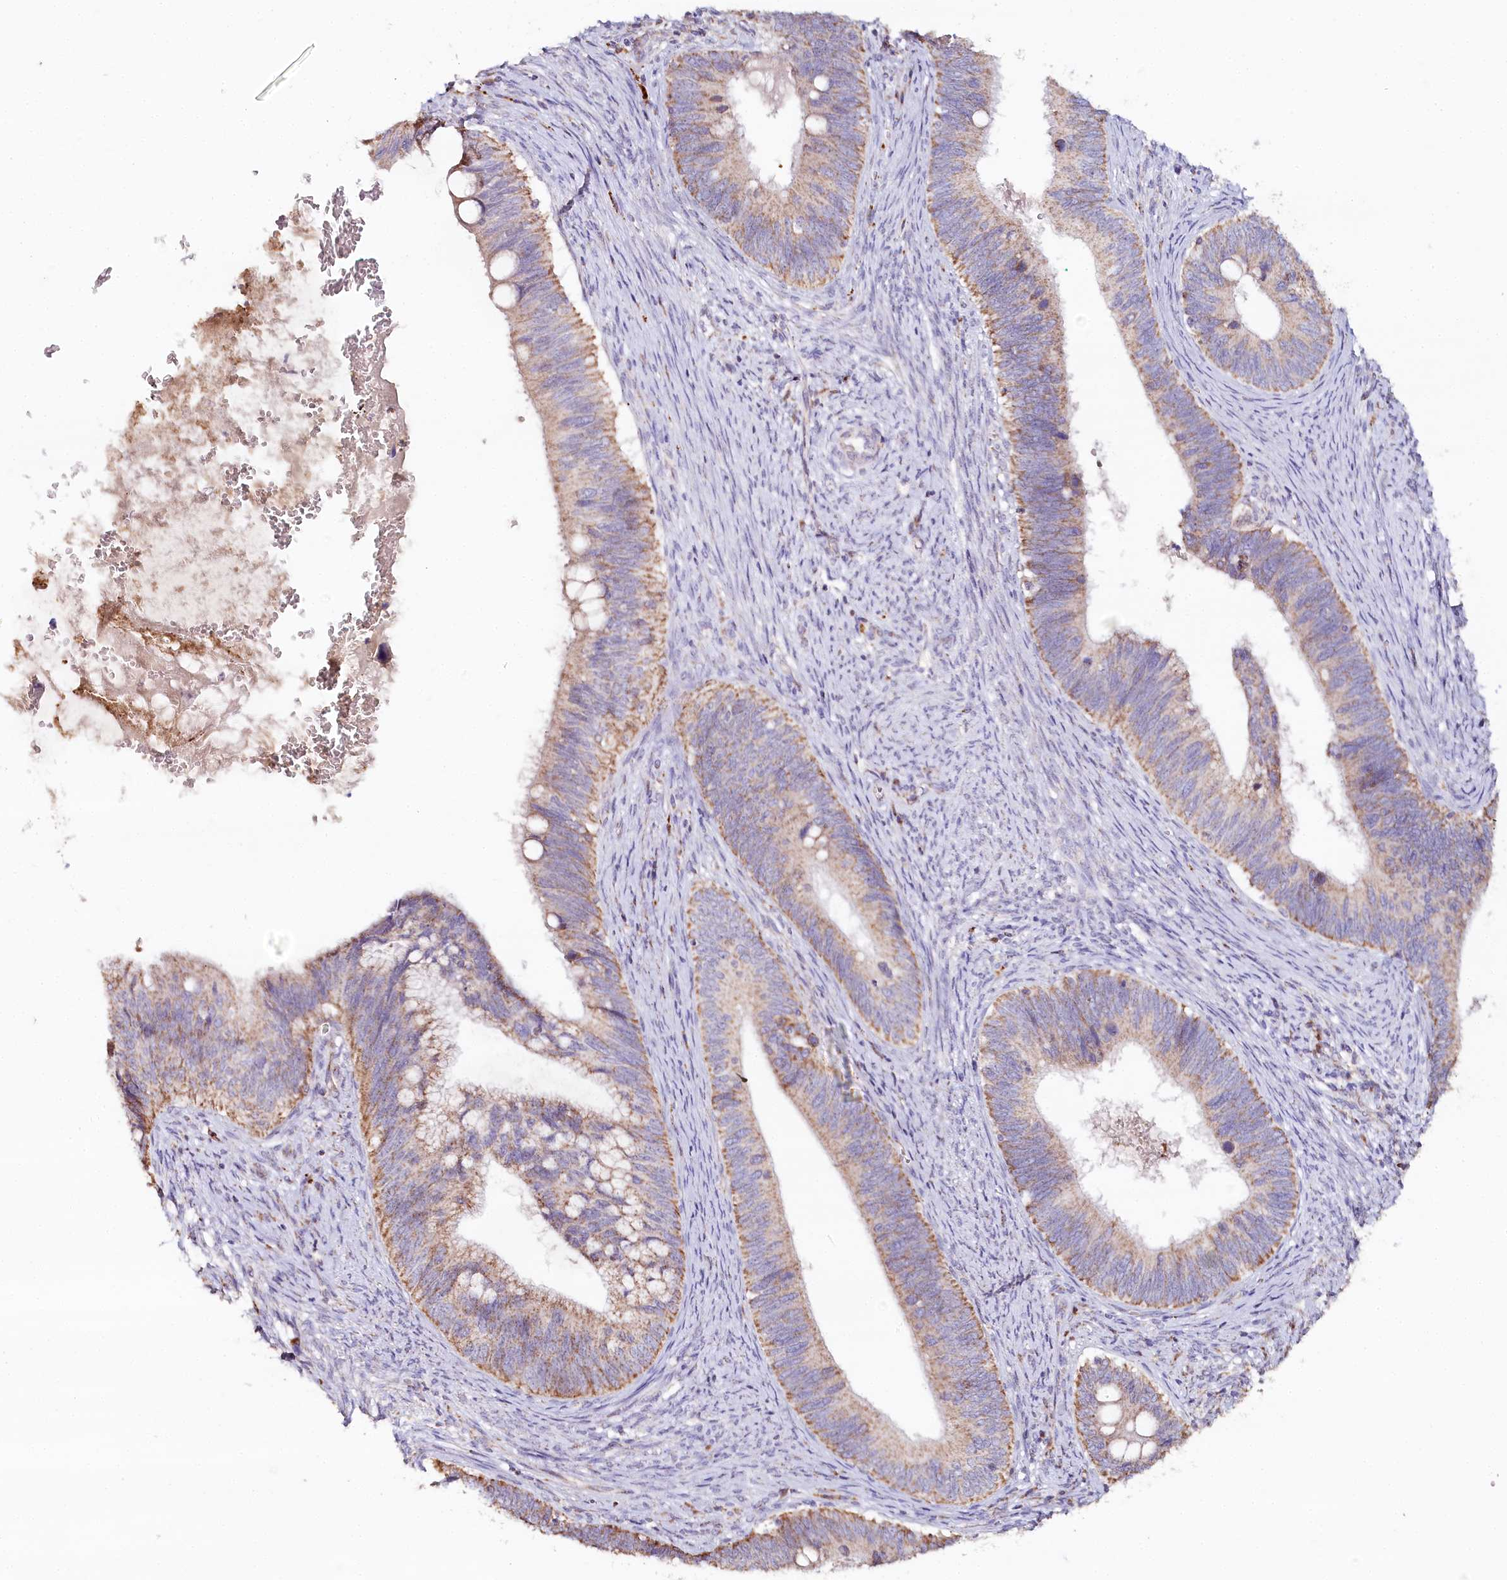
{"staining": {"intensity": "moderate", "quantity": "25%-75%", "location": "cytoplasmic/membranous"}, "tissue": "cervical cancer", "cell_type": "Tumor cells", "image_type": "cancer", "snomed": [{"axis": "morphology", "description": "Adenocarcinoma, NOS"}, {"axis": "topography", "description": "Cervix"}], "caption": "A micrograph of human cervical cancer stained for a protein displays moderate cytoplasmic/membranous brown staining in tumor cells.", "gene": "MMP25", "patient": {"sex": "female", "age": 42}}